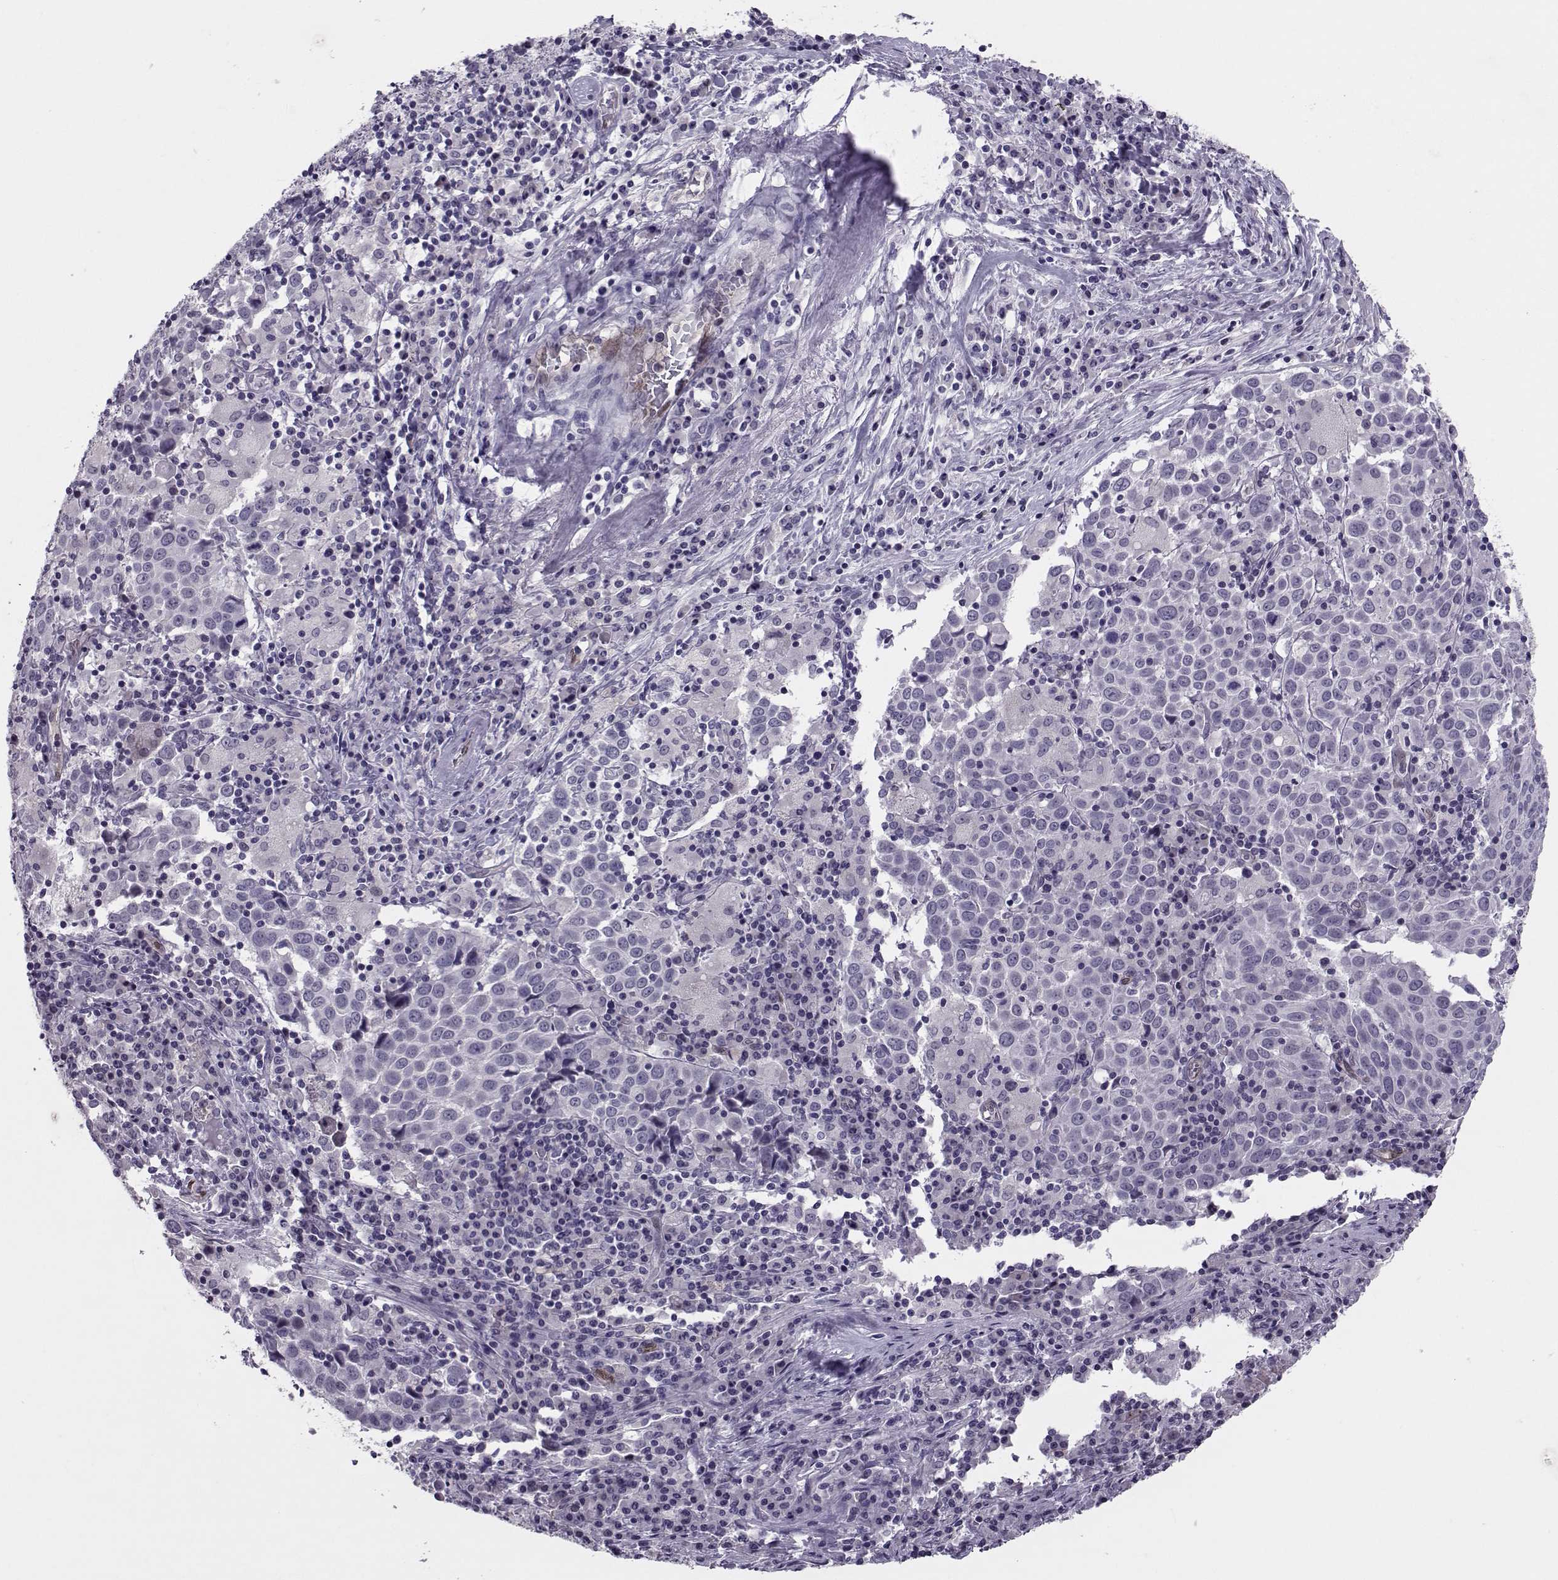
{"staining": {"intensity": "negative", "quantity": "none", "location": "none"}, "tissue": "lung cancer", "cell_type": "Tumor cells", "image_type": "cancer", "snomed": [{"axis": "morphology", "description": "Squamous cell carcinoma, NOS"}, {"axis": "topography", "description": "Lung"}], "caption": "Photomicrograph shows no protein expression in tumor cells of lung cancer (squamous cell carcinoma) tissue. The staining is performed using DAB brown chromogen with nuclei counter-stained in using hematoxylin.", "gene": "ASRGL1", "patient": {"sex": "male", "age": 57}}